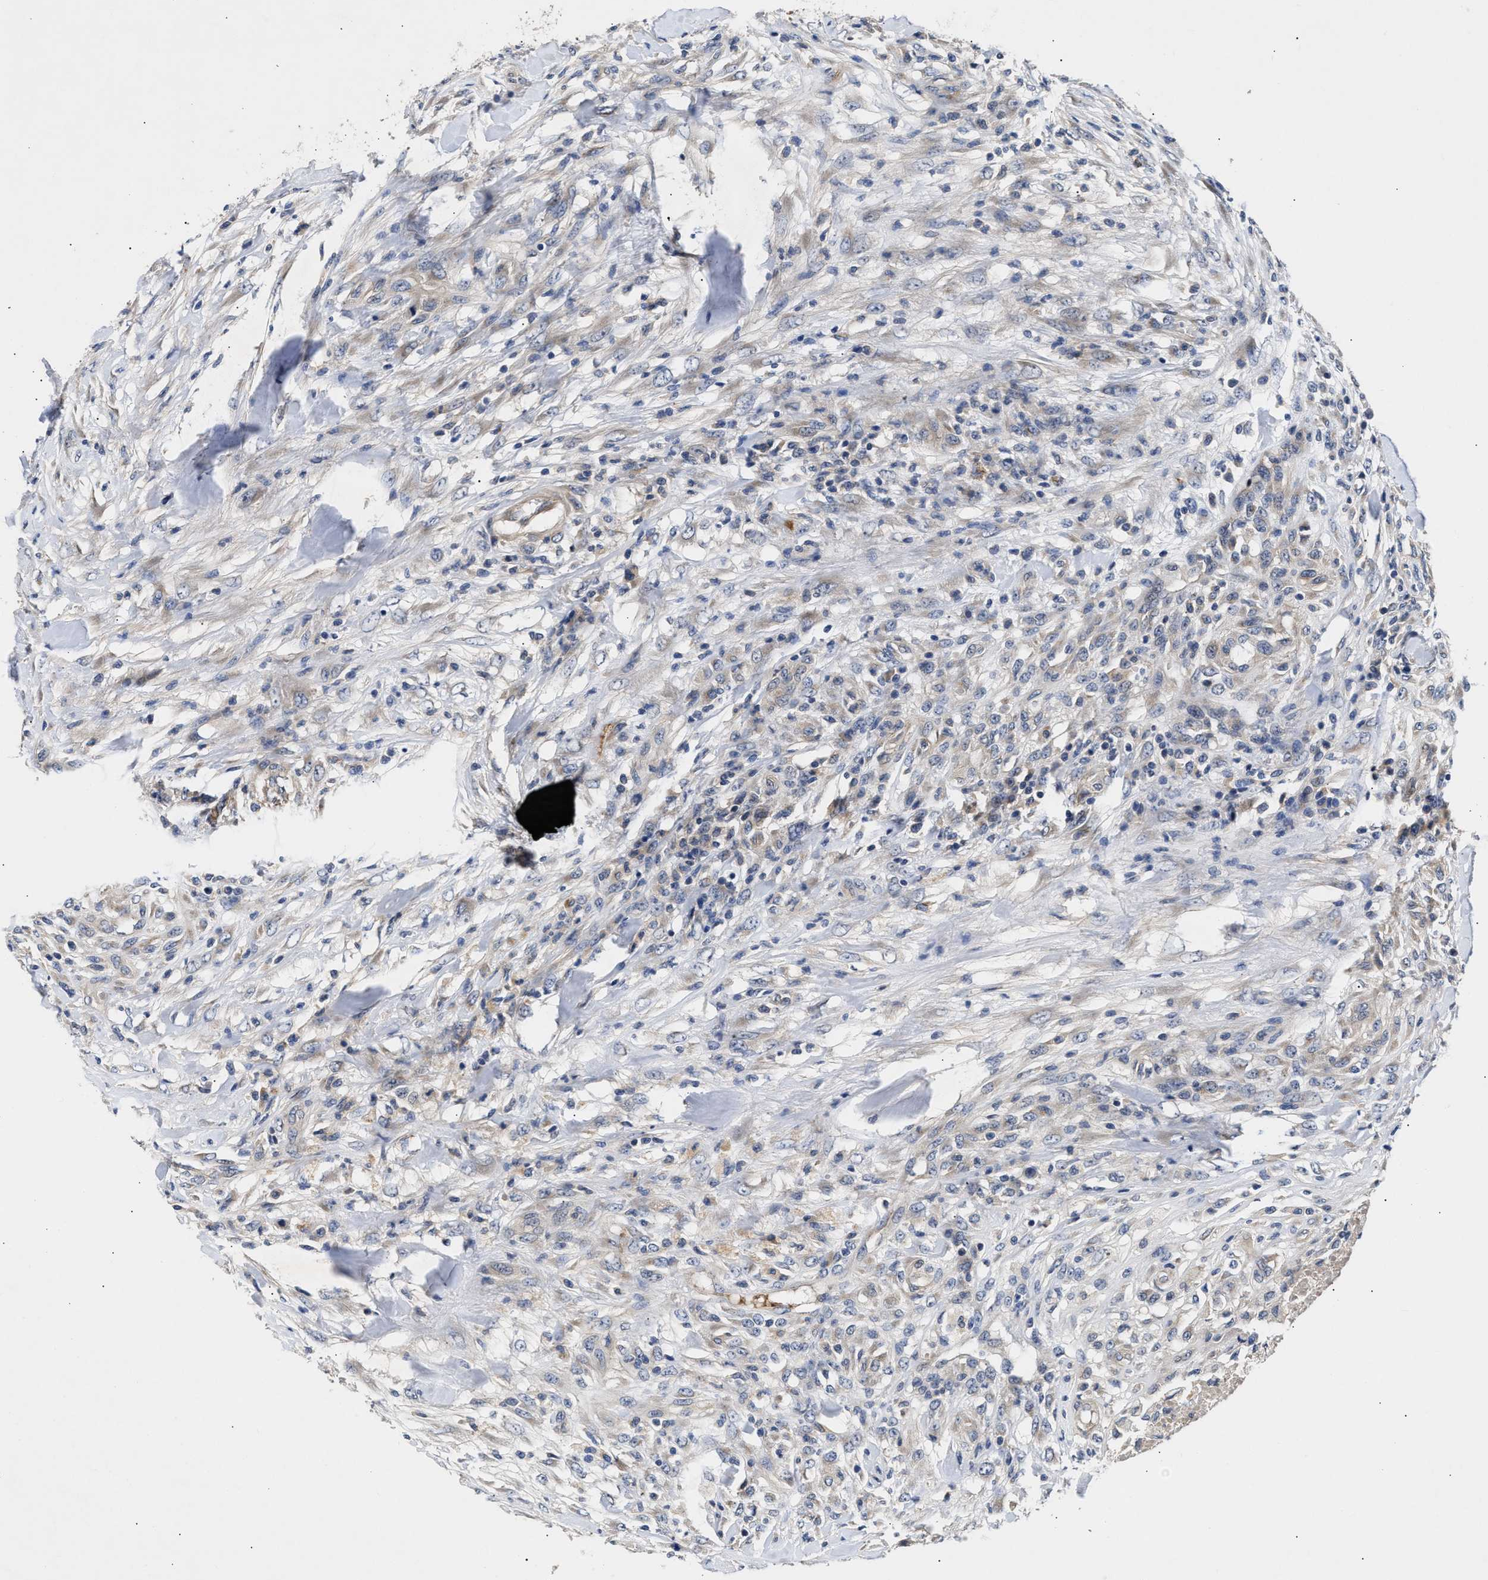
{"staining": {"intensity": "negative", "quantity": "none", "location": "none"}, "tissue": "testis cancer", "cell_type": "Tumor cells", "image_type": "cancer", "snomed": [{"axis": "morphology", "description": "Seminoma, NOS"}, {"axis": "topography", "description": "Testis"}], "caption": "High magnification brightfield microscopy of testis cancer stained with DAB (3,3'-diaminobenzidine) (brown) and counterstained with hematoxylin (blue): tumor cells show no significant positivity.", "gene": "CCDC146", "patient": {"sex": "male", "age": 59}}